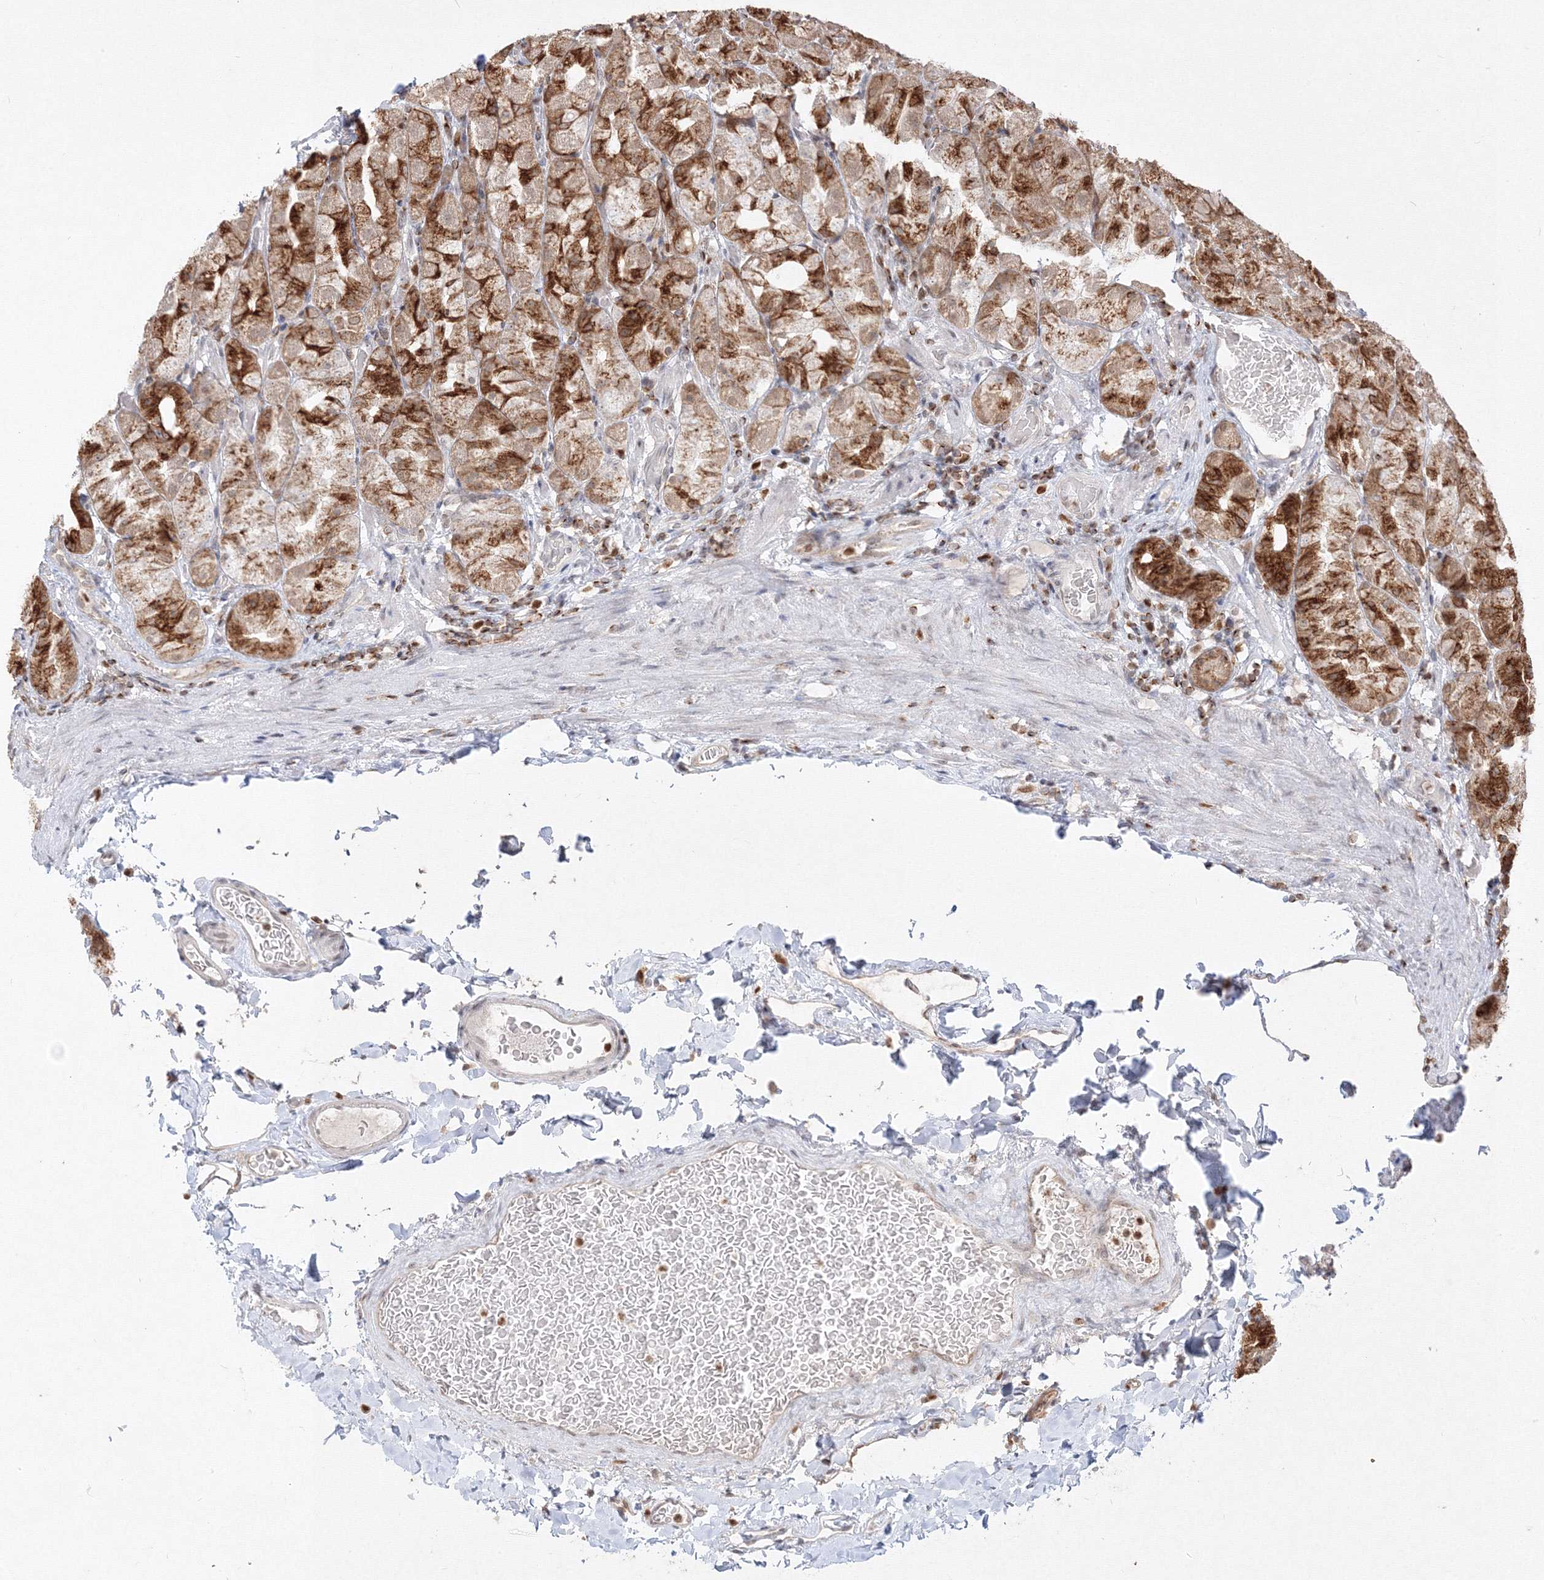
{"staining": {"intensity": "moderate", "quantity": ">75%", "location": "cytoplasmic/membranous"}, "tissue": "stomach", "cell_type": "Glandular cells", "image_type": "normal", "snomed": [{"axis": "morphology", "description": "Normal tissue, NOS"}, {"axis": "topography", "description": "Stomach, upper"}], "caption": "Stomach stained with a brown dye demonstrates moderate cytoplasmic/membranous positive staining in about >75% of glandular cells.", "gene": "TMEM50B", "patient": {"sex": "male", "age": 68}}